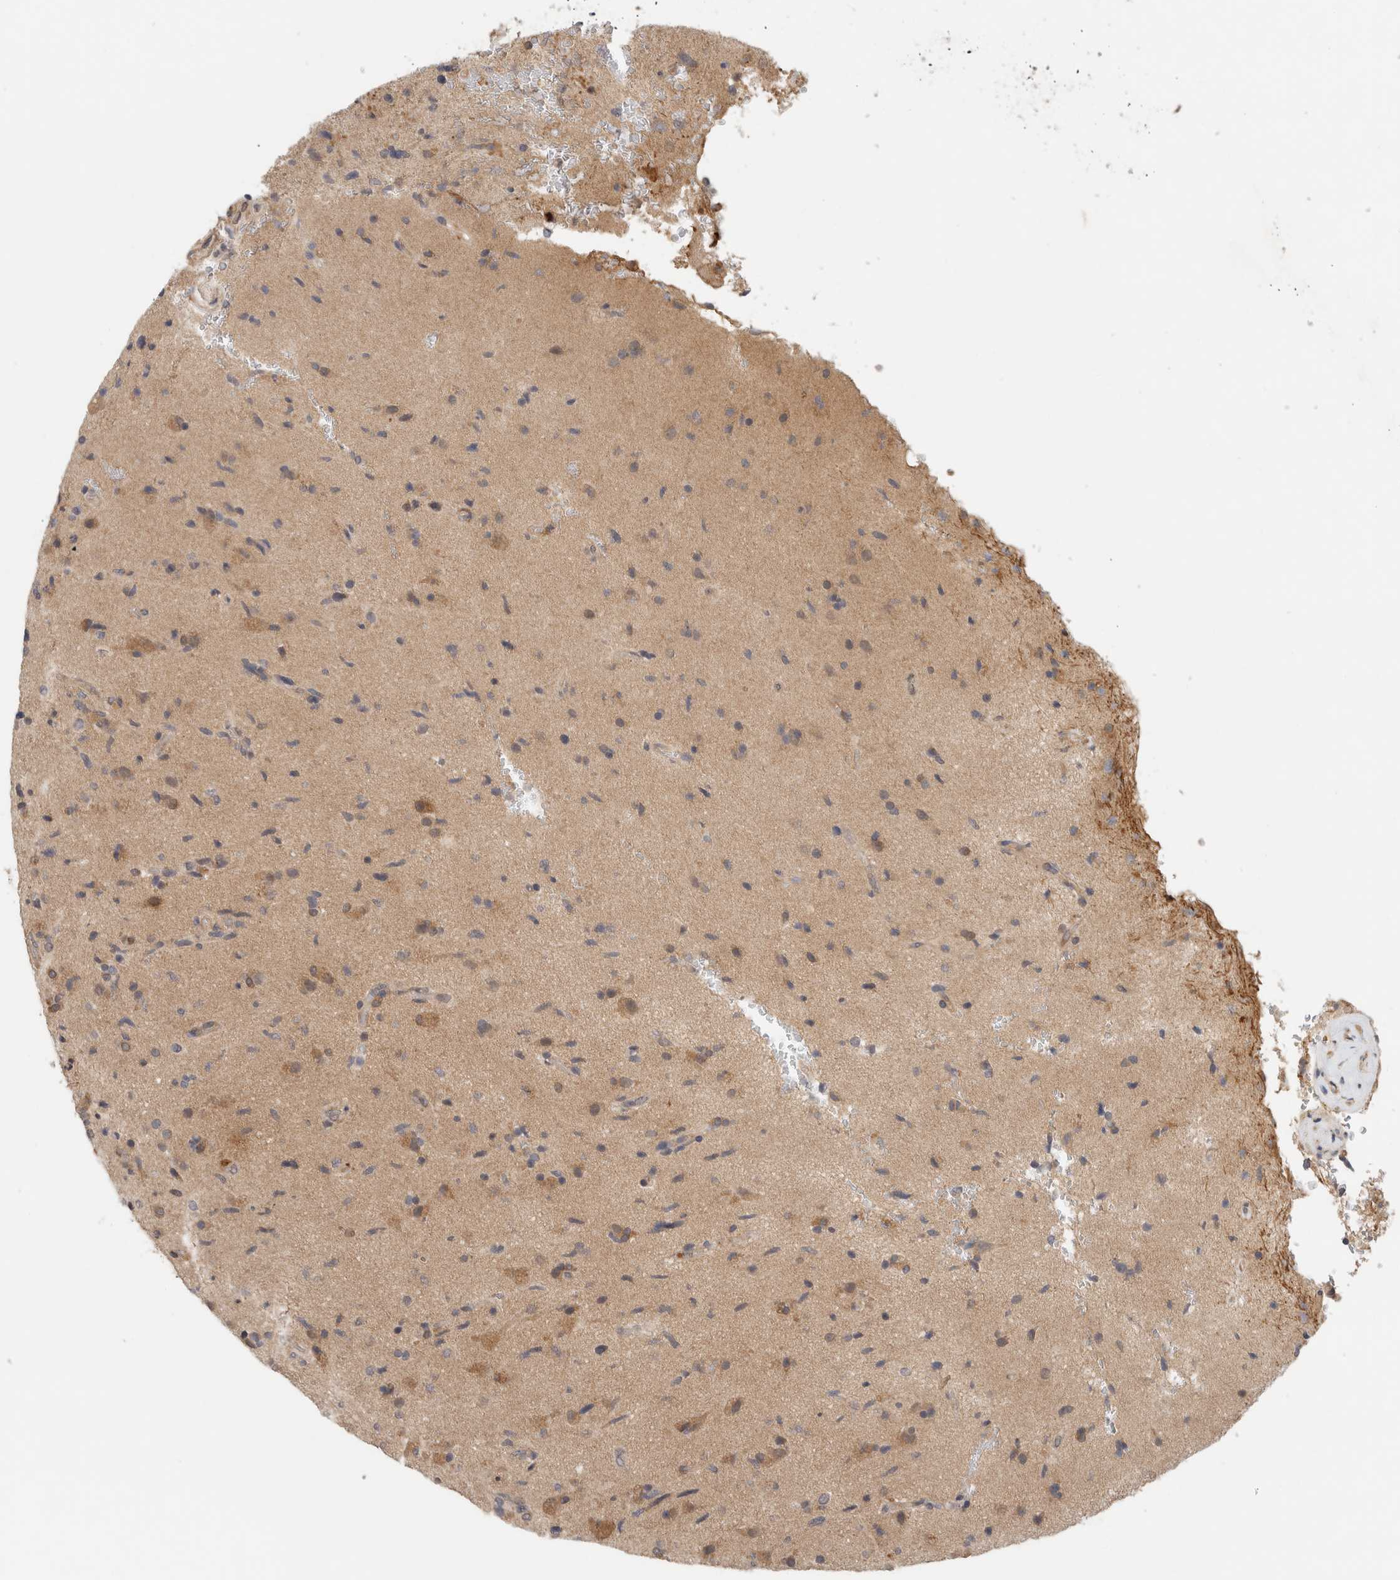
{"staining": {"intensity": "moderate", "quantity": "<25%", "location": "cytoplasmic/membranous"}, "tissue": "glioma", "cell_type": "Tumor cells", "image_type": "cancer", "snomed": [{"axis": "morphology", "description": "Glioma, malignant, High grade"}, {"axis": "topography", "description": "Brain"}], "caption": "Malignant glioma (high-grade) tissue demonstrates moderate cytoplasmic/membranous expression in approximately <25% of tumor cells", "gene": "SGK1", "patient": {"sex": "male", "age": 72}}